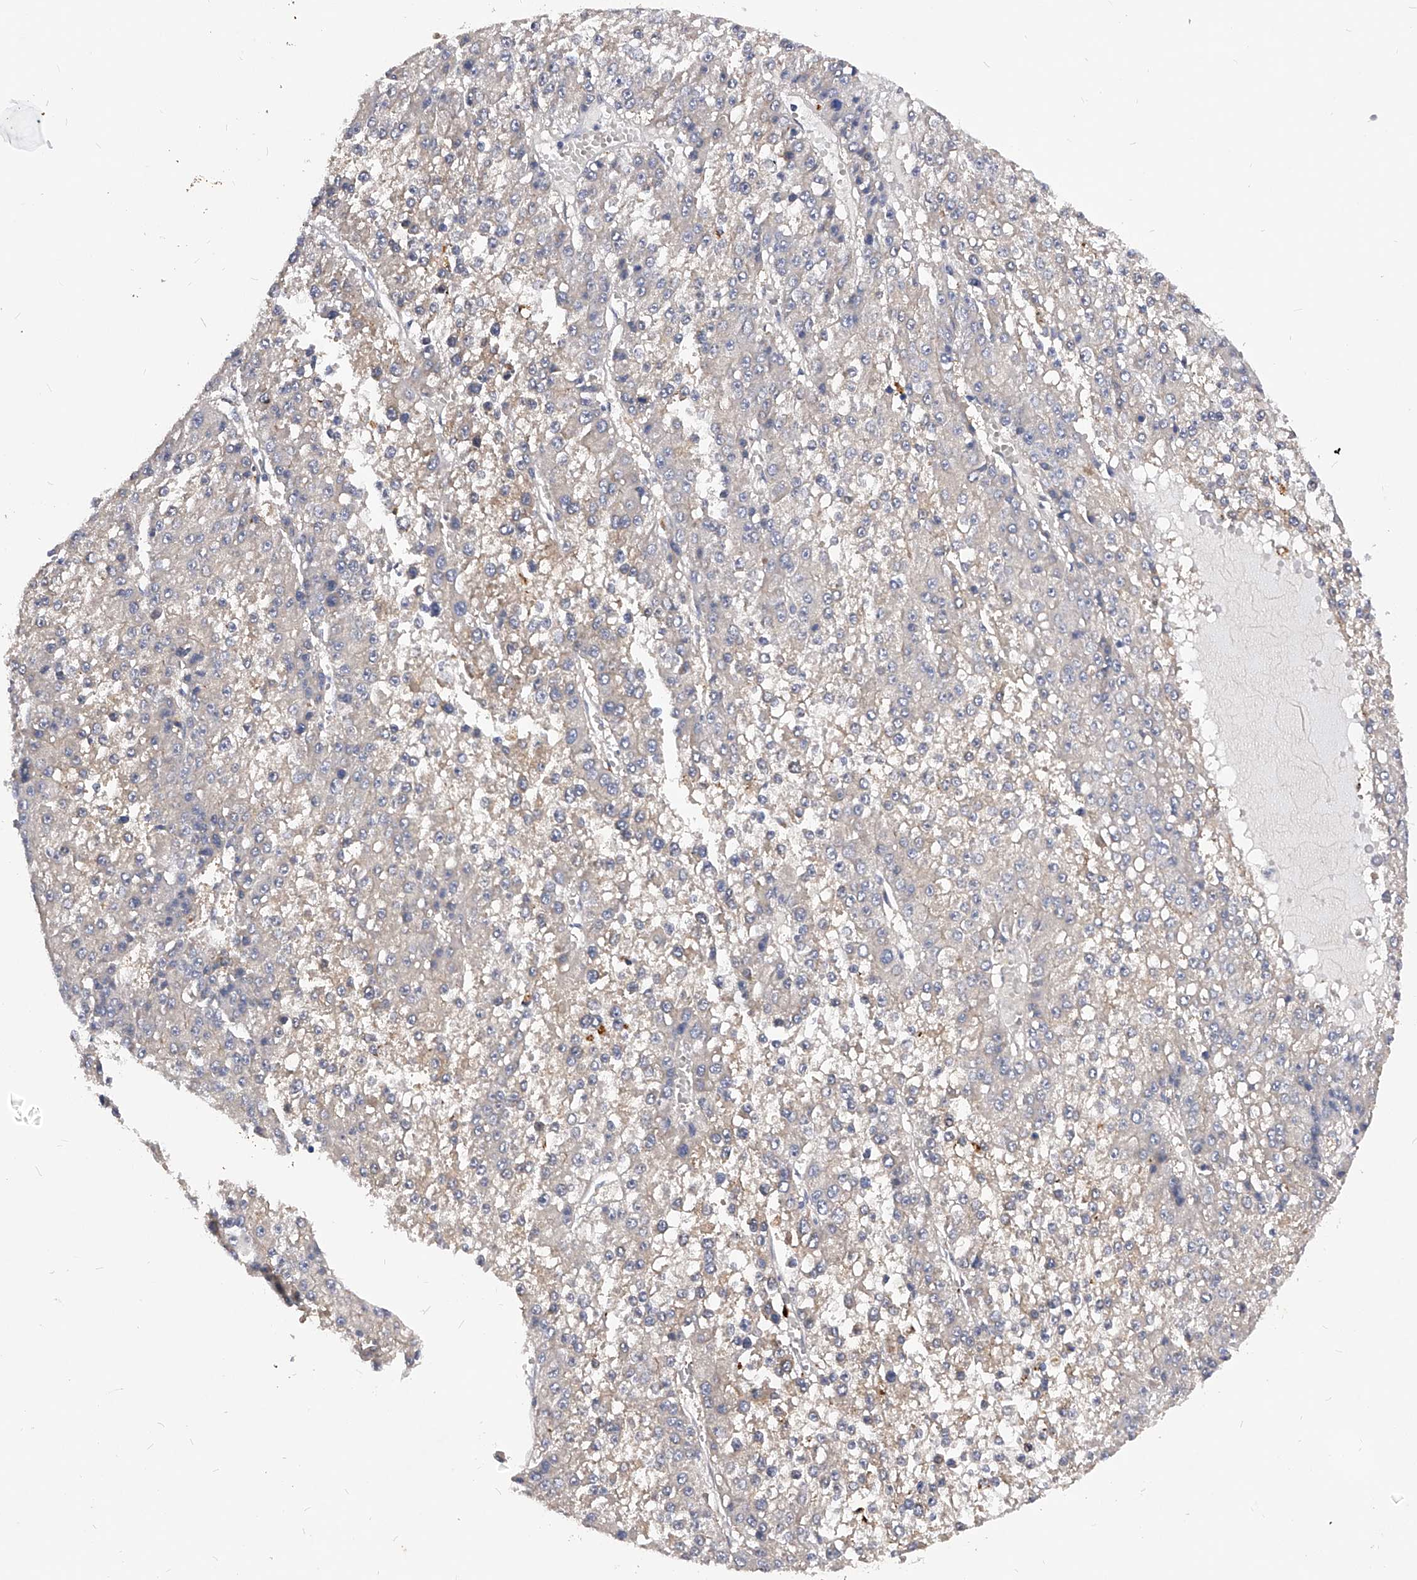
{"staining": {"intensity": "negative", "quantity": "none", "location": "none"}, "tissue": "liver cancer", "cell_type": "Tumor cells", "image_type": "cancer", "snomed": [{"axis": "morphology", "description": "Carcinoma, Hepatocellular, NOS"}, {"axis": "topography", "description": "Liver"}], "caption": "A high-resolution photomicrograph shows immunohistochemistry (IHC) staining of liver cancer, which shows no significant positivity in tumor cells. (Stains: DAB IHC with hematoxylin counter stain, Microscopy: brightfield microscopy at high magnification).", "gene": "PPP5C", "patient": {"sex": "female", "age": 73}}